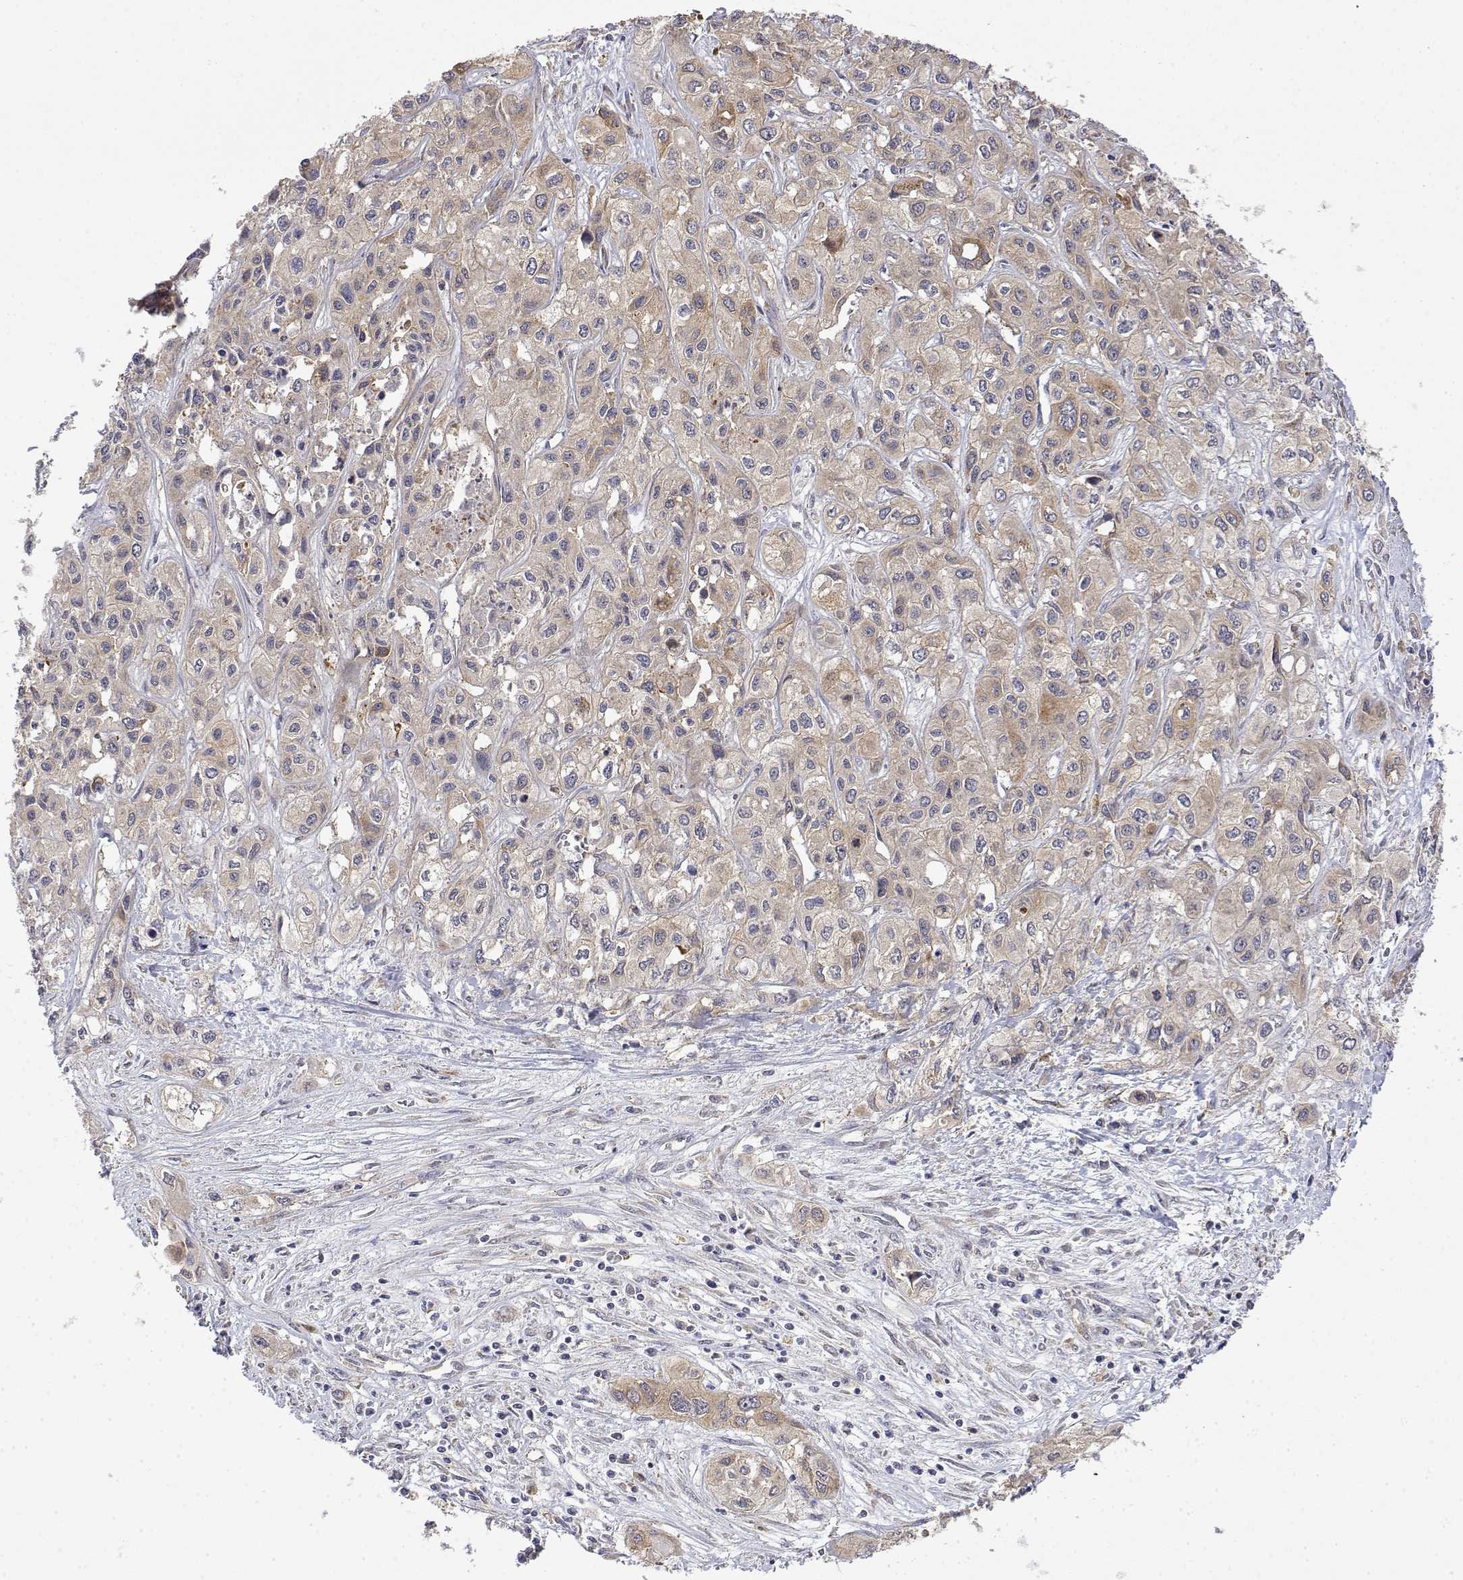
{"staining": {"intensity": "weak", "quantity": "25%-75%", "location": "cytoplasmic/membranous"}, "tissue": "liver cancer", "cell_type": "Tumor cells", "image_type": "cancer", "snomed": [{"axis": "morphology", "description": "Cholangiocarcinoma"}, {"axis": "topography", "description": "Liver"}], "caption": "Liver cancer (cholangiocarcinoma) stained for a protein shows weak cytoplasmic/membranous positivity in tumor cells.", "gene": "PACSIN2", "patient": {"sex": "female", "age": 66}}